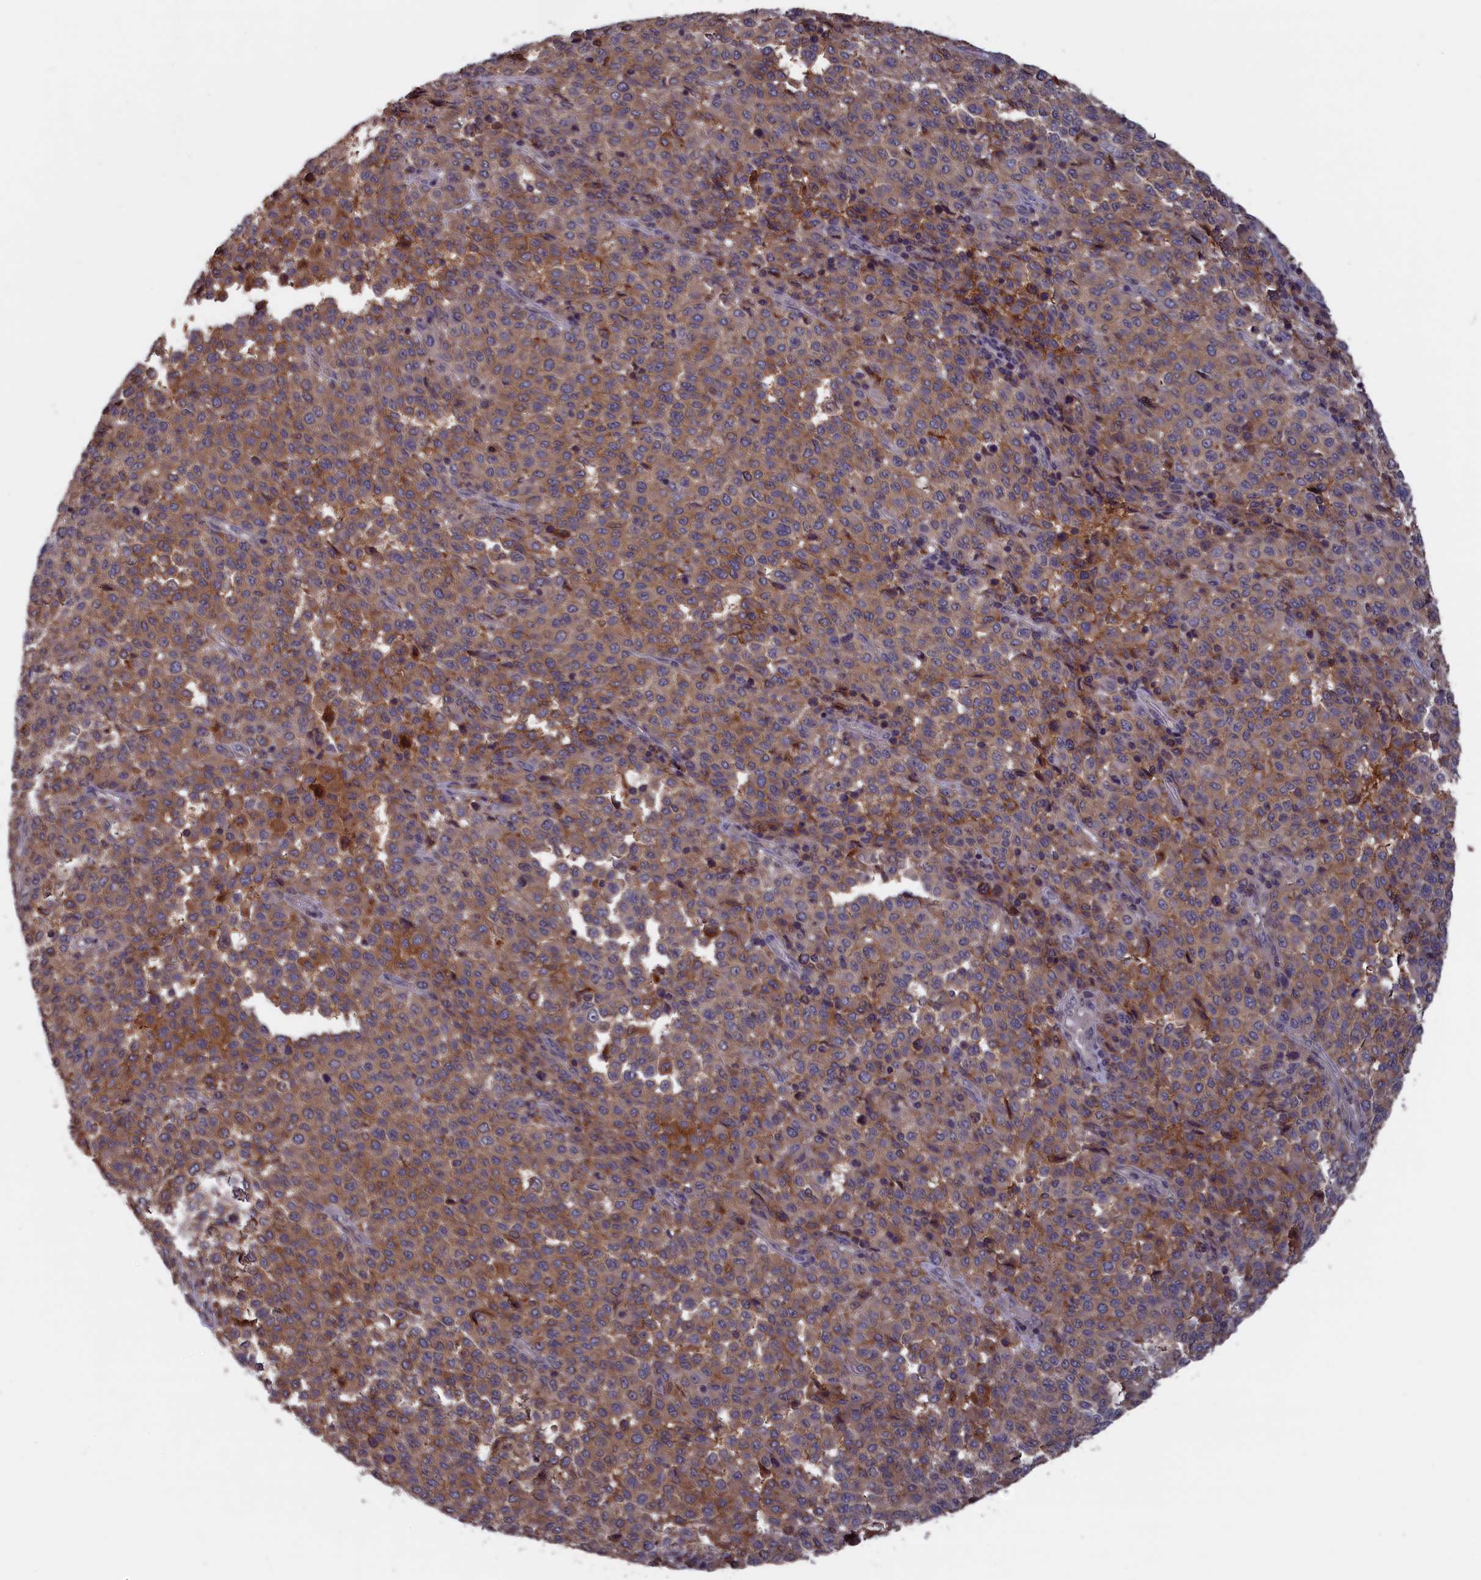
{"staining": {"intensity": "weak", "quantity": "25%-75%", "location": "cytoplasmic/membranous"}, "tissue": "melanoma", "cell_type": "Tumor cells", "image_type": "cancer", "snomed": [{"axis": "morphology", "description": "Malignant melanoma, Metastatic site"}, {"axis": "topography", "description": "Pancreas"}], "caption": "DAB (3,3'-diaminobenzidine) immunohistochemical staining of malignant melanoma (metastatic site) shows weak cytoplasmic/membranous protein staining in approximately 25%-75% of tumor cells. Immunohistochemistry stains the protein in brown and the nuclei are stained blue.", "gene": "CACTIN", "patient": {"sex": "female", "age": 30}}